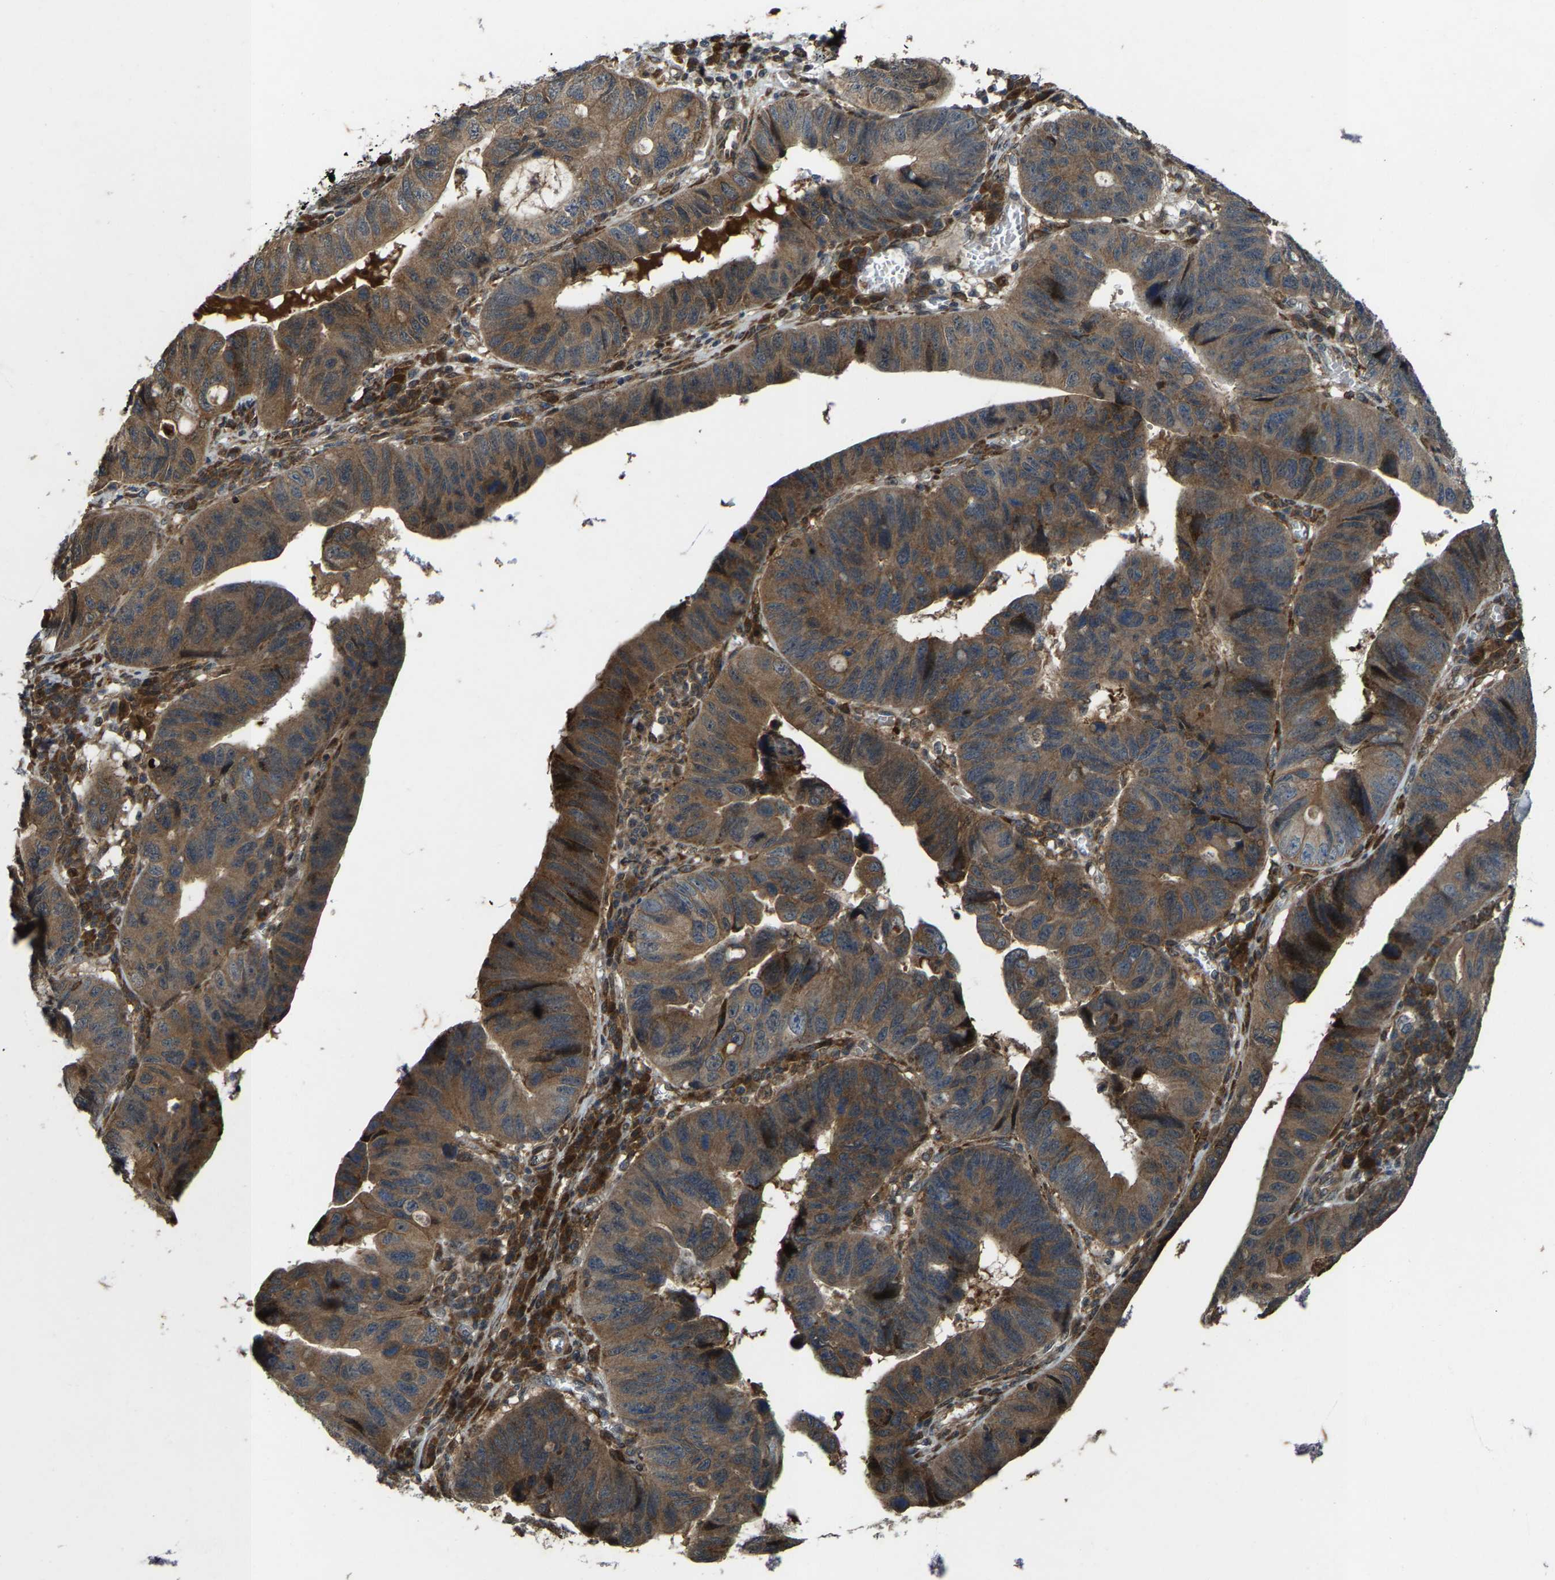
{"staining": {"intensity": "moderate", "quantity": ">75%", "location": "cytoplasmic/membranous"}, "tissue": "stomach cancer", "cell_type": "Tumor cells", "image_type": "cancer", "snomed": [{"axis": "morphology", "description": "Adenocarcinoma, NOS"}, {"axis": "topography", "description": "Stomach"}], "caption": "The histopathology image shows immunohistochemical staining of stomach cancer (adenocarcinoma). There is moderate cytoplasmic/membranous positivity is identified in approximately >75% of tumor cells. (DAB IHC, brown staining for protein, blue staining for nuclei).", "gene": "LRRC72", "patient": {"sex": "male", "age": 59}}